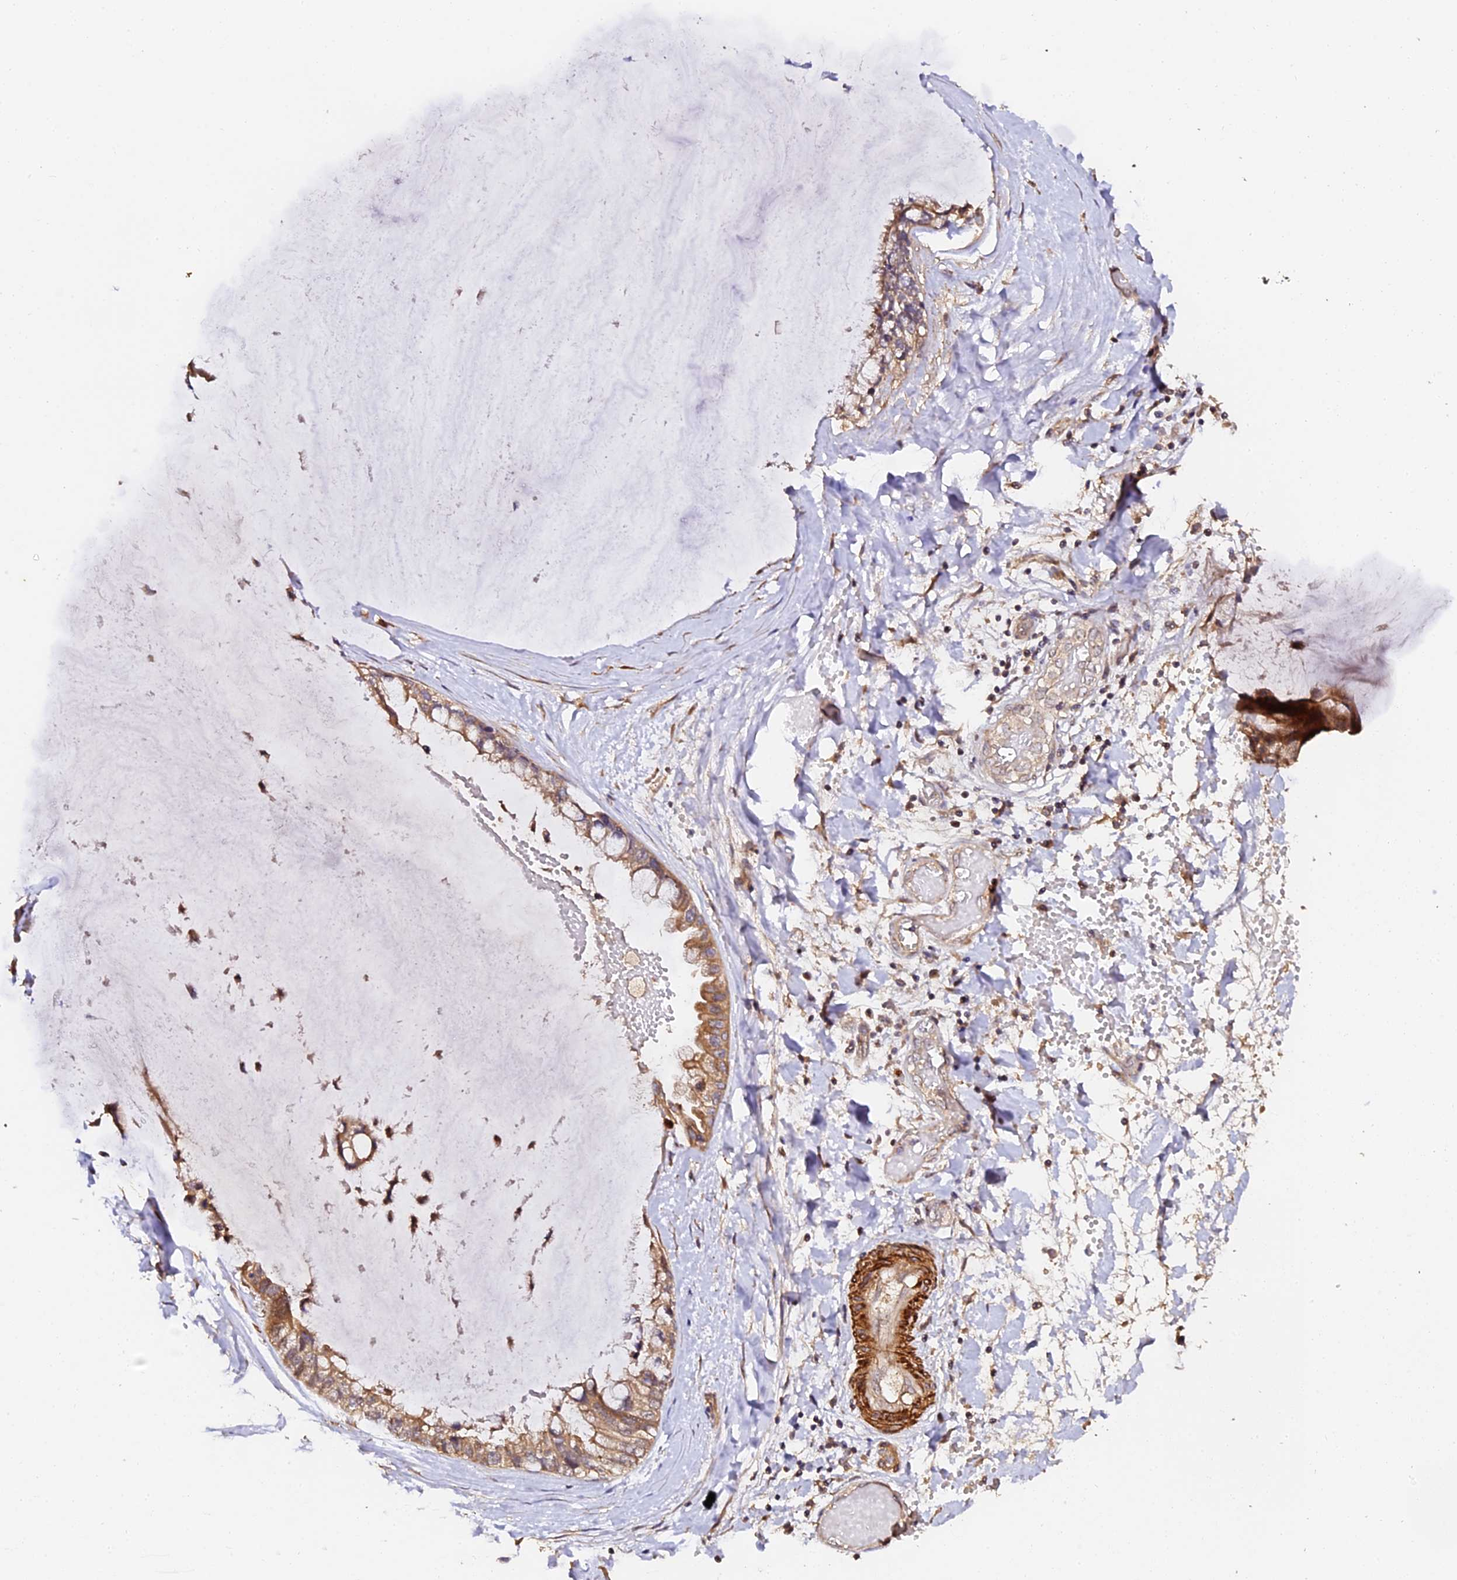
{"staining": {"intensity": "moderate", "quantity": ">75%", "location": "cytoplasmic/membranous"}, "tissue": "ovarian cancer", "cell_type": "Tumor cells", "image_type": "cancer", "snomed": [{"axis": "morphology", "description": "Cystadenocarcinoma, mucinous, NOS"}, {"axis": "topography", "description": "Ovary"}], "caption": "Tumor cells demonstrate medium levels of moderate cytoplasmic/membranous positivity in approximately >75% of cells in ovarian mucinous cystadenocarcinoma.", "gene": "TDO2", "patient": {"sex": "female", "age": 39}}